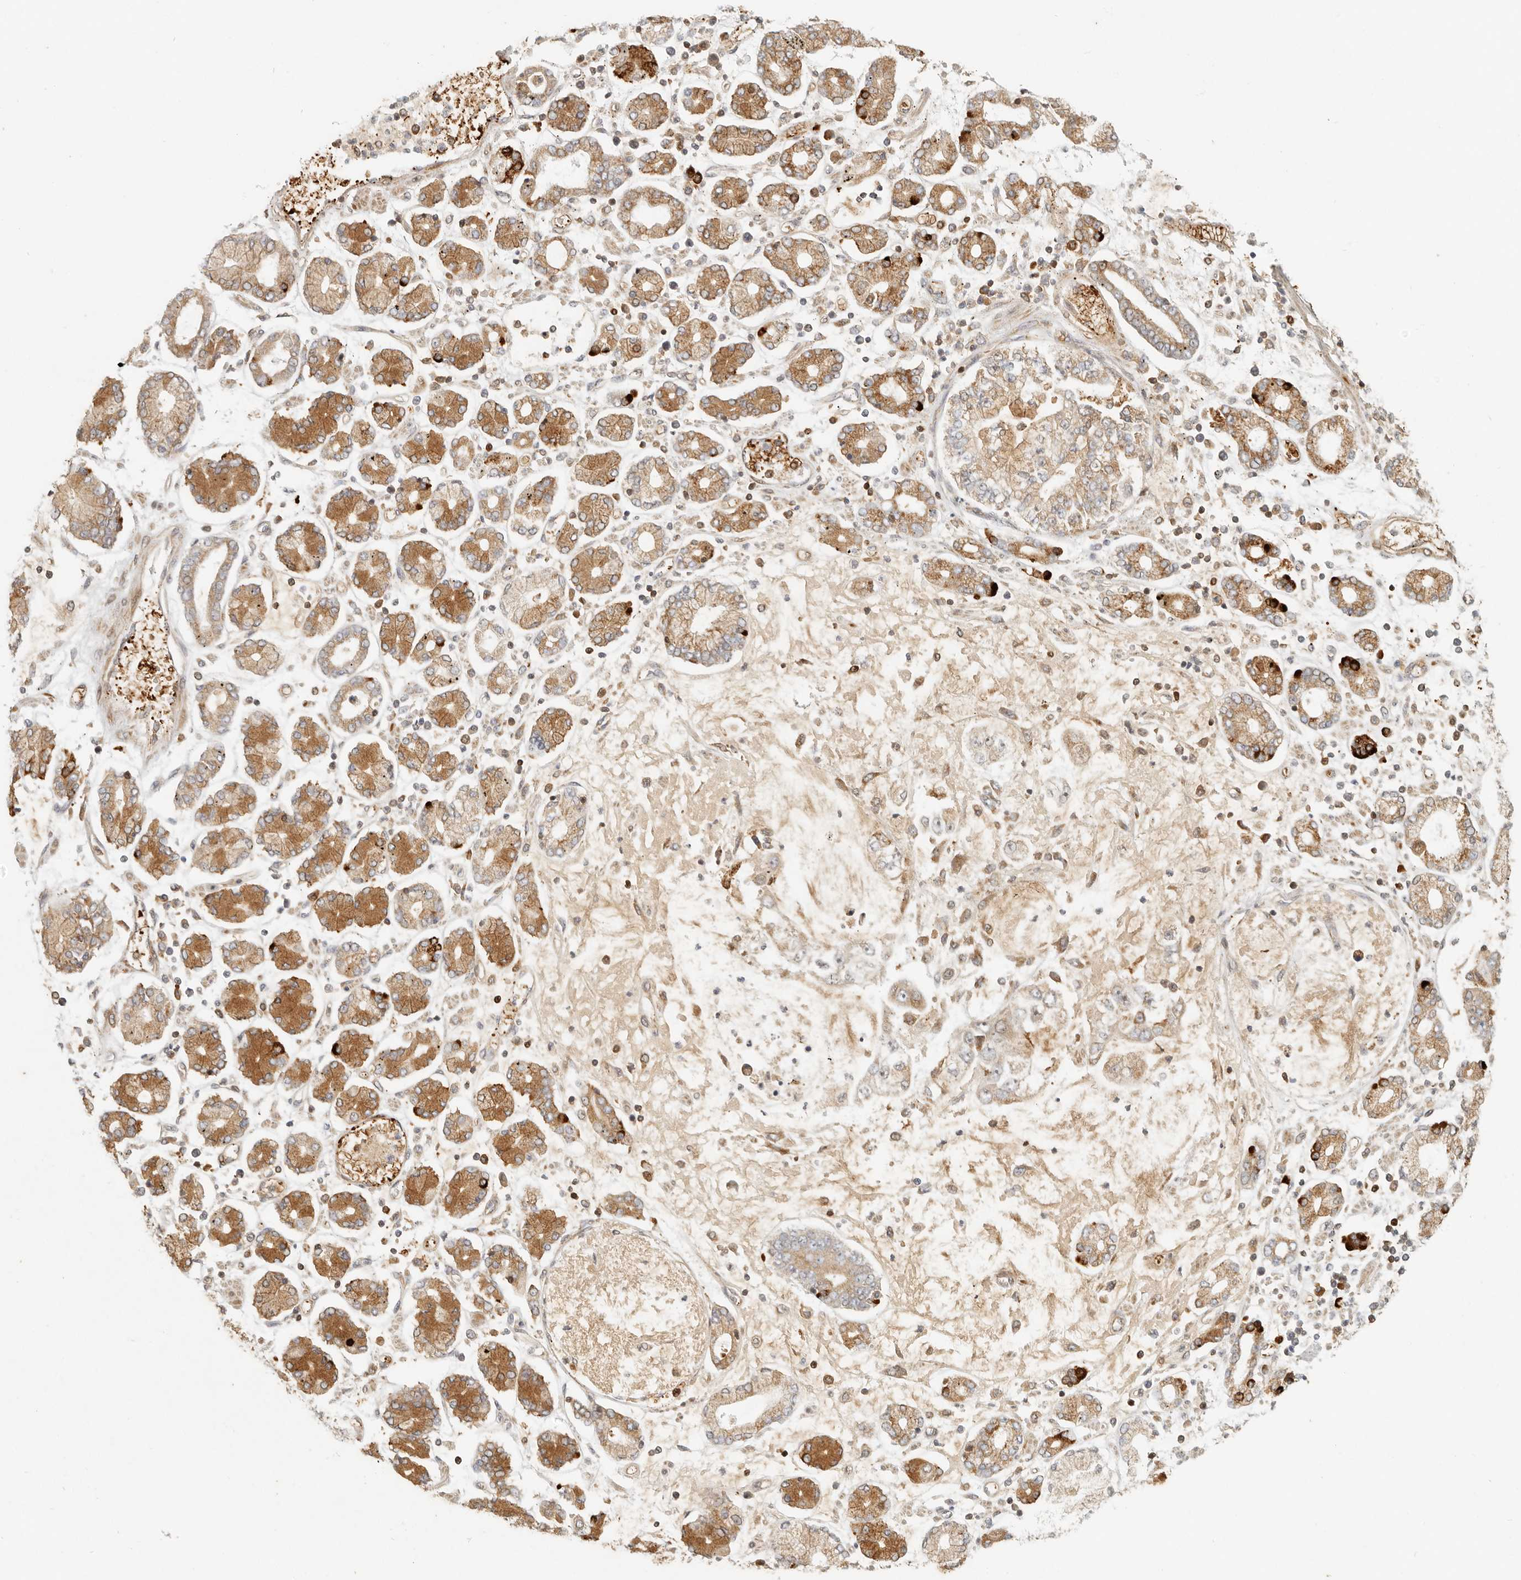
{"staining": {"intensity": "moderate", "quantity": ">75%", "location": "cytoplasmic/membranous"}, "tissue": "stomach cancer", "cell_type": "Tumor cells", "image_type": "cancer", "snomed": [{"axis": "morphology", "description": "Adenocarcinoma, NOS"}, {"axis": "topography", "description": "Stomach"}], "caption": "Immunohistochemical staining of human stomach adenocarcinoma demonstrates medium levels of moderate cytoplasmic/membranous protein positivity in approximately >75% of tumor cells.", "gene": "AHDC1", "patient": {"sex": "male", "age": 76}}